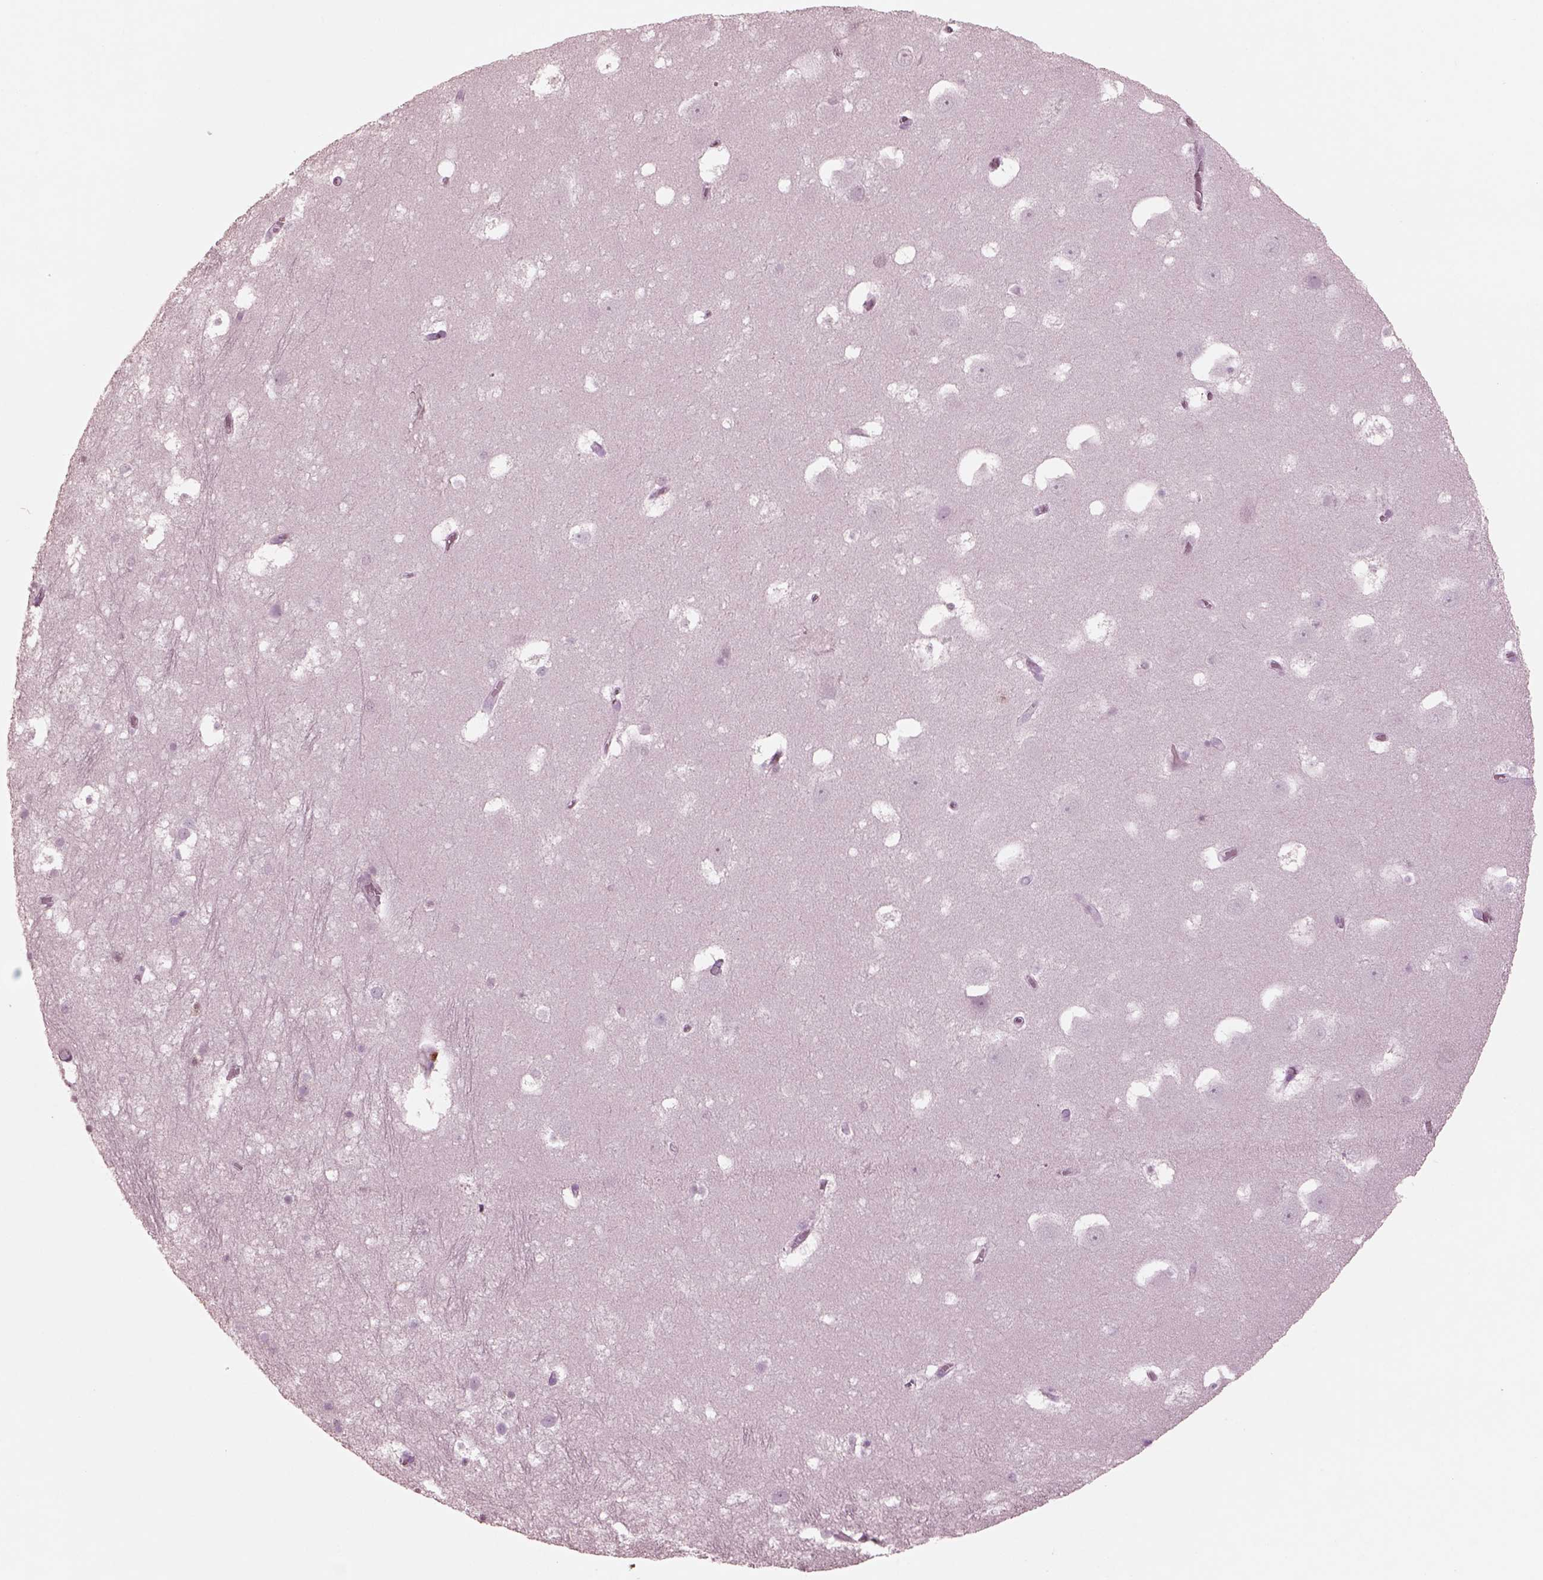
{"staining": {"intensity": "moderate", "quantity": ">75%", "location": "nuclear"}, "tissue": "hippocampus", "cell_type": "Glial cells", "image_type": "normal", "snomed": [{"axis": "morphology", "description": "Normal tissue, NOS"}, {"axis": "topography", "description": "Hippocampus"}], "caption": "Immunohistochemical staining of normal human hippocampus demonstrates moderate nuclear protein positivity in approximately >75% of glial cells.", "gene": "SOX9", "patient": {"sex": "male", "age": 45}}